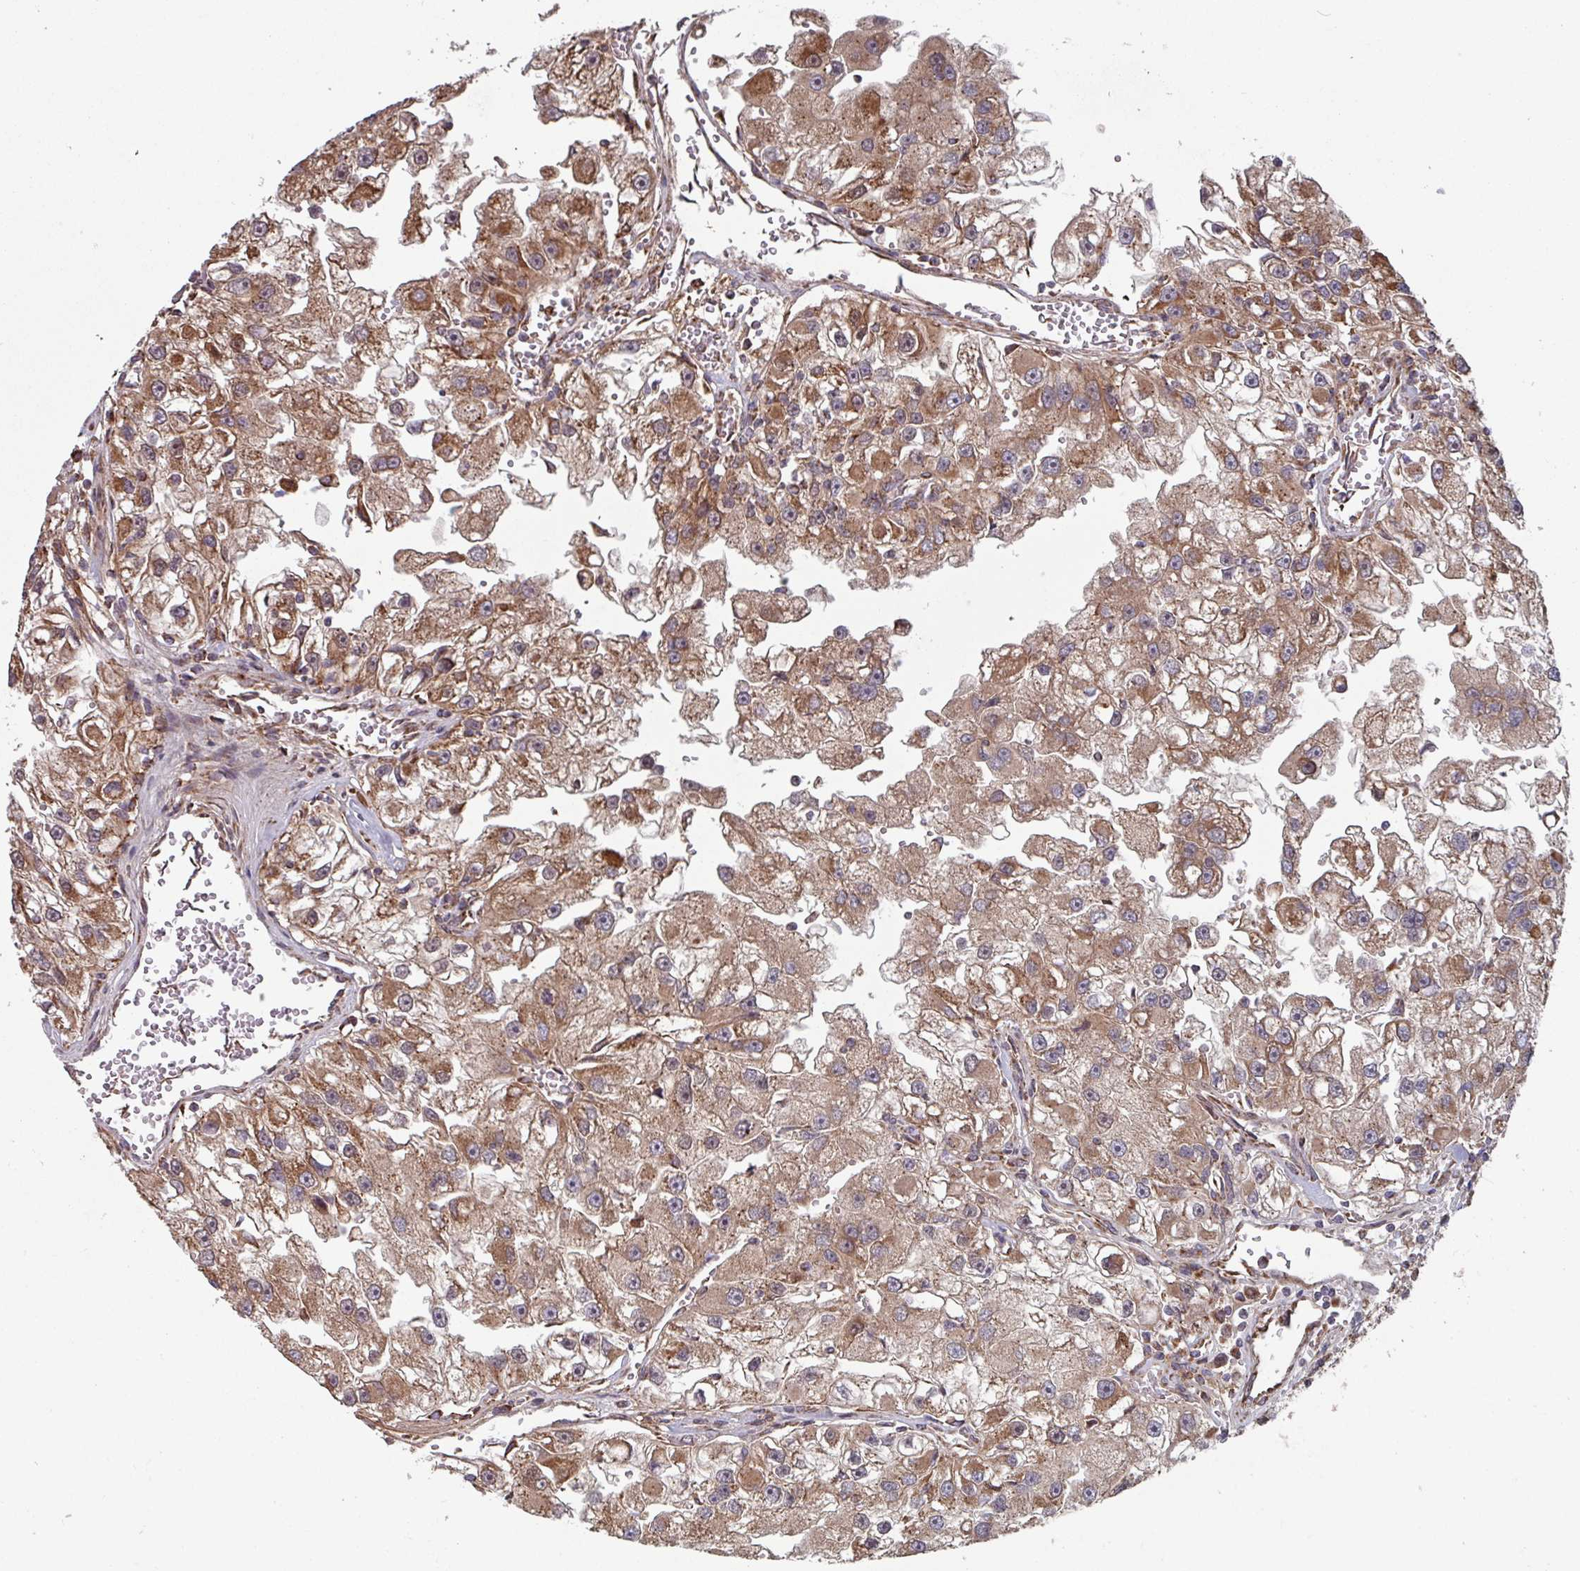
{"staining": {"intensity": "moderate", "quantity": ">75%", "location": "cytoplasmic/membranous"}, "tissue": "renal cancer", "cell_type": "Tumor cells", "image_type": "cancer", "snomed": [{"axis": "morphology", "description": "Adenocarcinoma, NOS"}, {"axis": "topography", "description": "Kidney"}], "caption": "The image shows immunohistochemical staining of renal cancer (adenocarcinoma). There is moderate cytoplasmic/membranous positivity is present in about >75% of tumor cells.", "gene": "COX7C", "patient": {"sex": "male", "age": 63}}